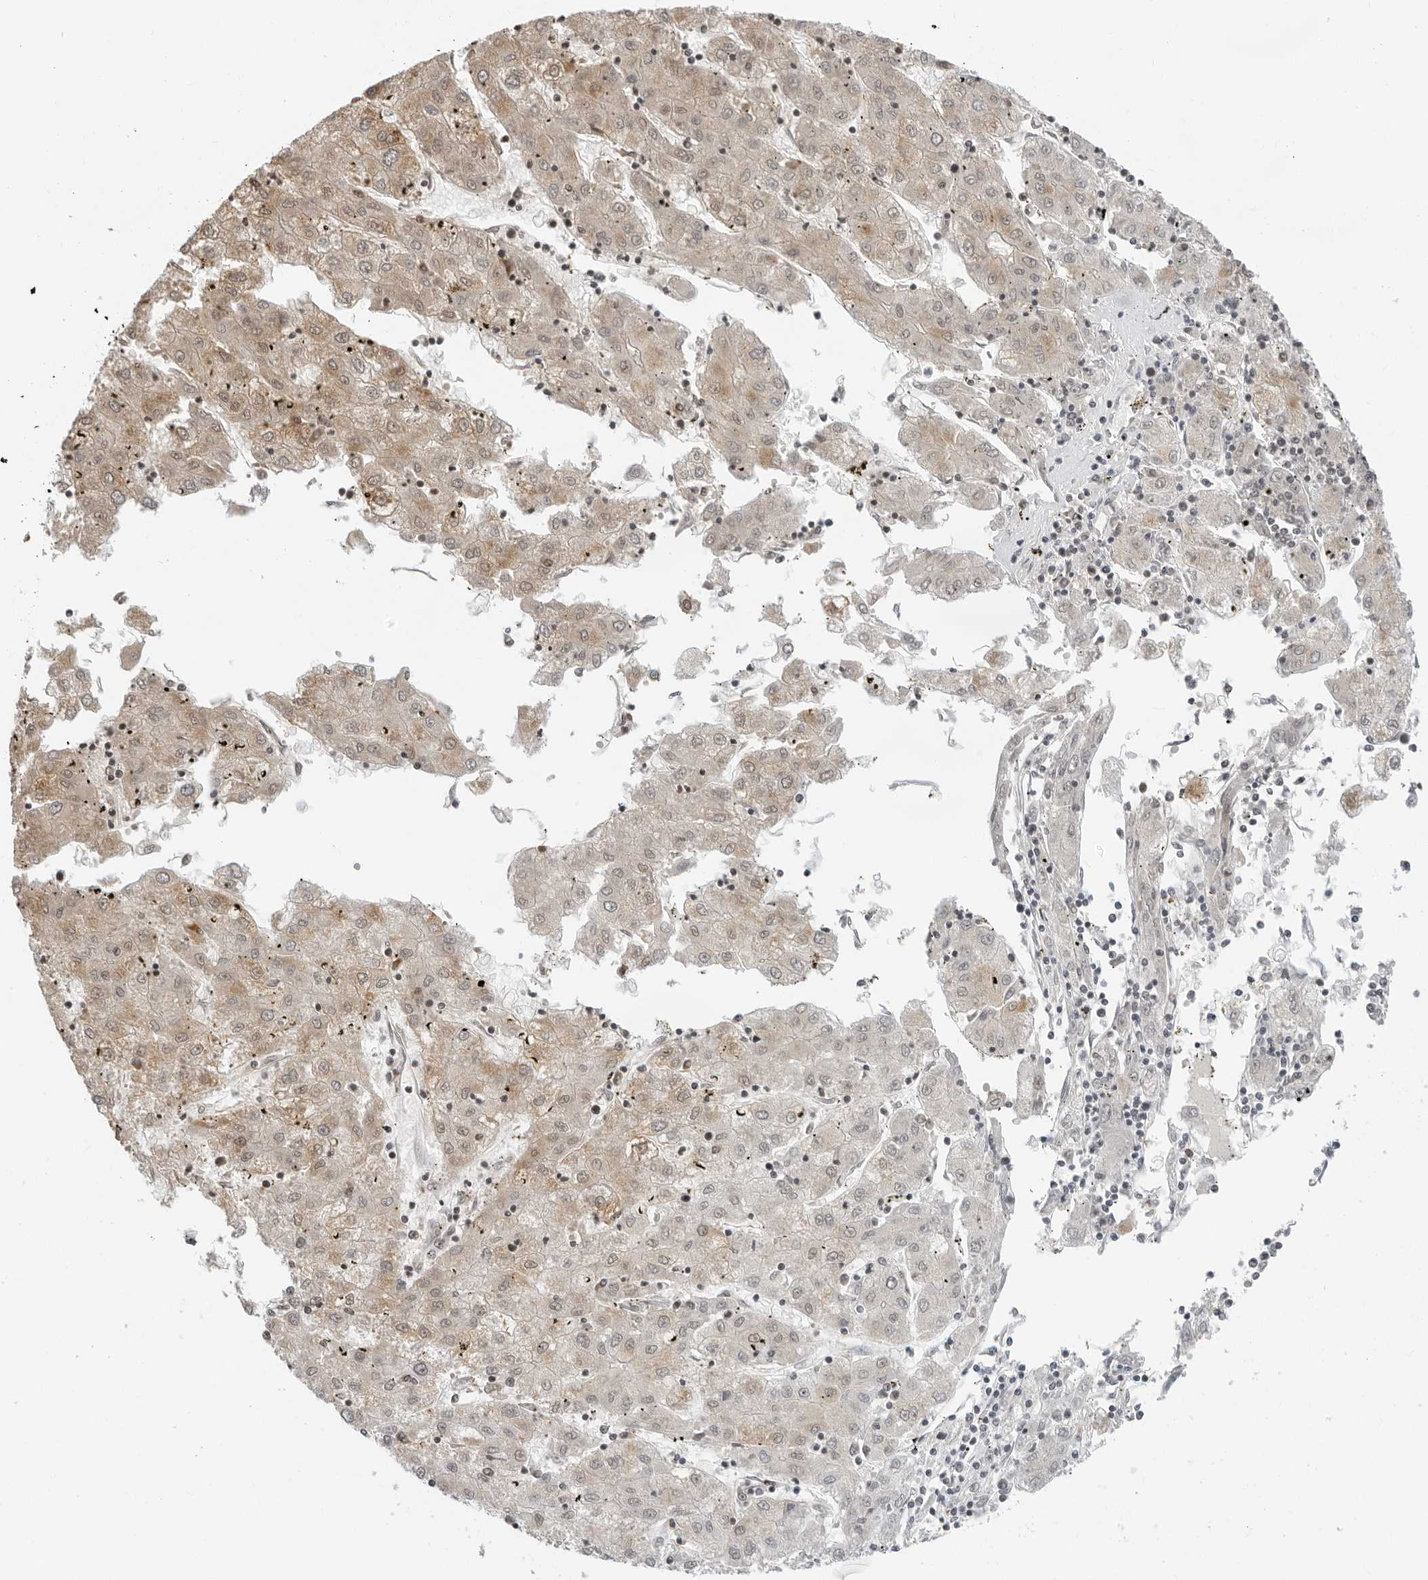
{"staining": {"intensity": "moderate", "quantity": "25%-75%", "location": "cytoplasmic/membranous,nuclear"}, "tissue": "liver cancer", "cell_type": "Tumor cells", "image_type": "cancer", "snomed": [{"axis": "morphology", "description": "Carcinoma, Hepatocellular, NOS"}, {"axis": "topography", "description": "Liver"}], "caption": "Liver cancer stained with IHC exhibits moderate cytoplasmic/membranous and nuclear expression in approximately 25%-75% of tumor cells. (DAB IHC, brown staining for protein, blue staining for nuclei).", "gene": "TOX4", "patient": {"sex": "male", "age": 72}}